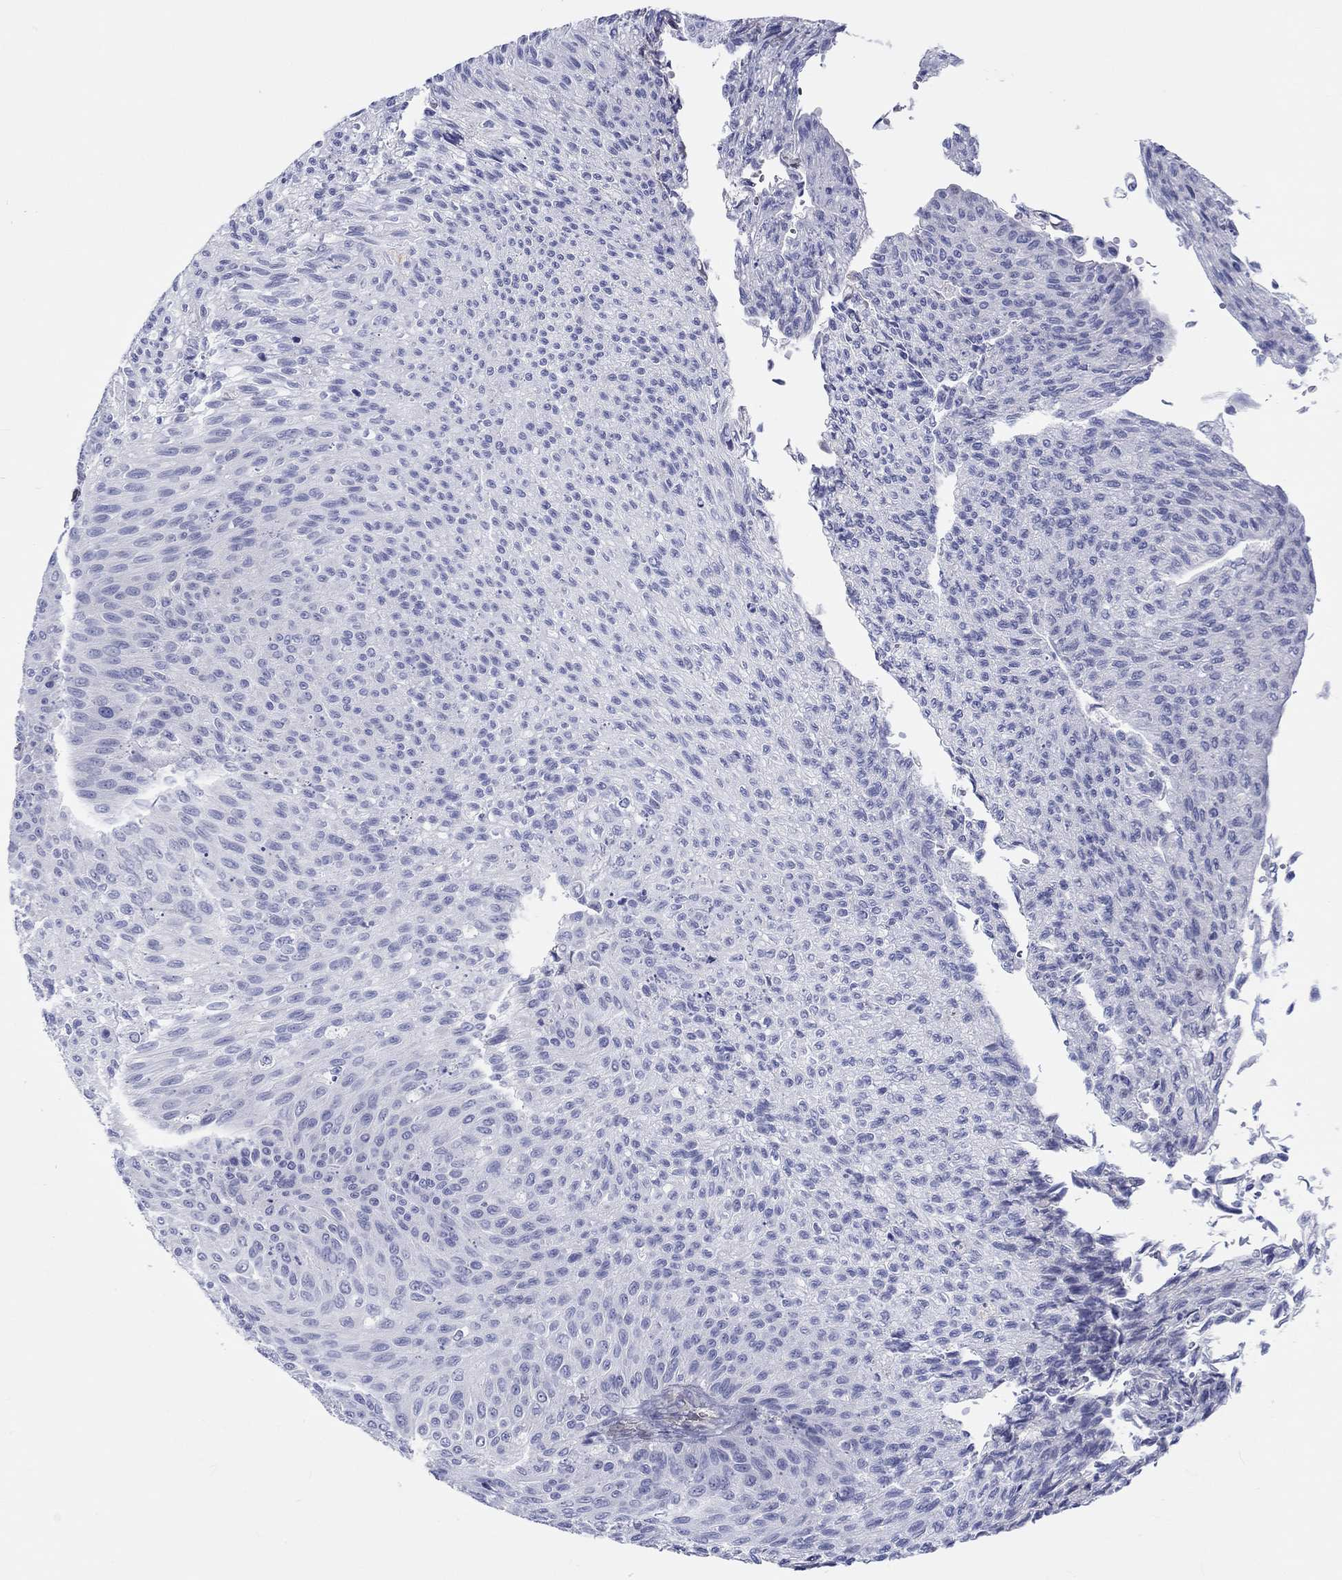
{"staining": {"intensity": "negative", "quantity": "none", "location": "none"}, "tissue": "urothelial cancer", "cell_type": "Tumor cells", "image_type": "cancer", "snomed": [{"axis": "morphology", "description": "Urothelial carcinoma, Low grade"}, {"axis": "topography", "description": "Ureter, NOS"}, {"axis": "topography", "description": "Urinary bladder"}], "caption": "IHC micrograph of low-grade urothelial carcinoma stained for a protein (brown), which reveals no positivity in tumor cells.", "gene": "CDY2B", "patient": {"sex": "male", "age": 78}}